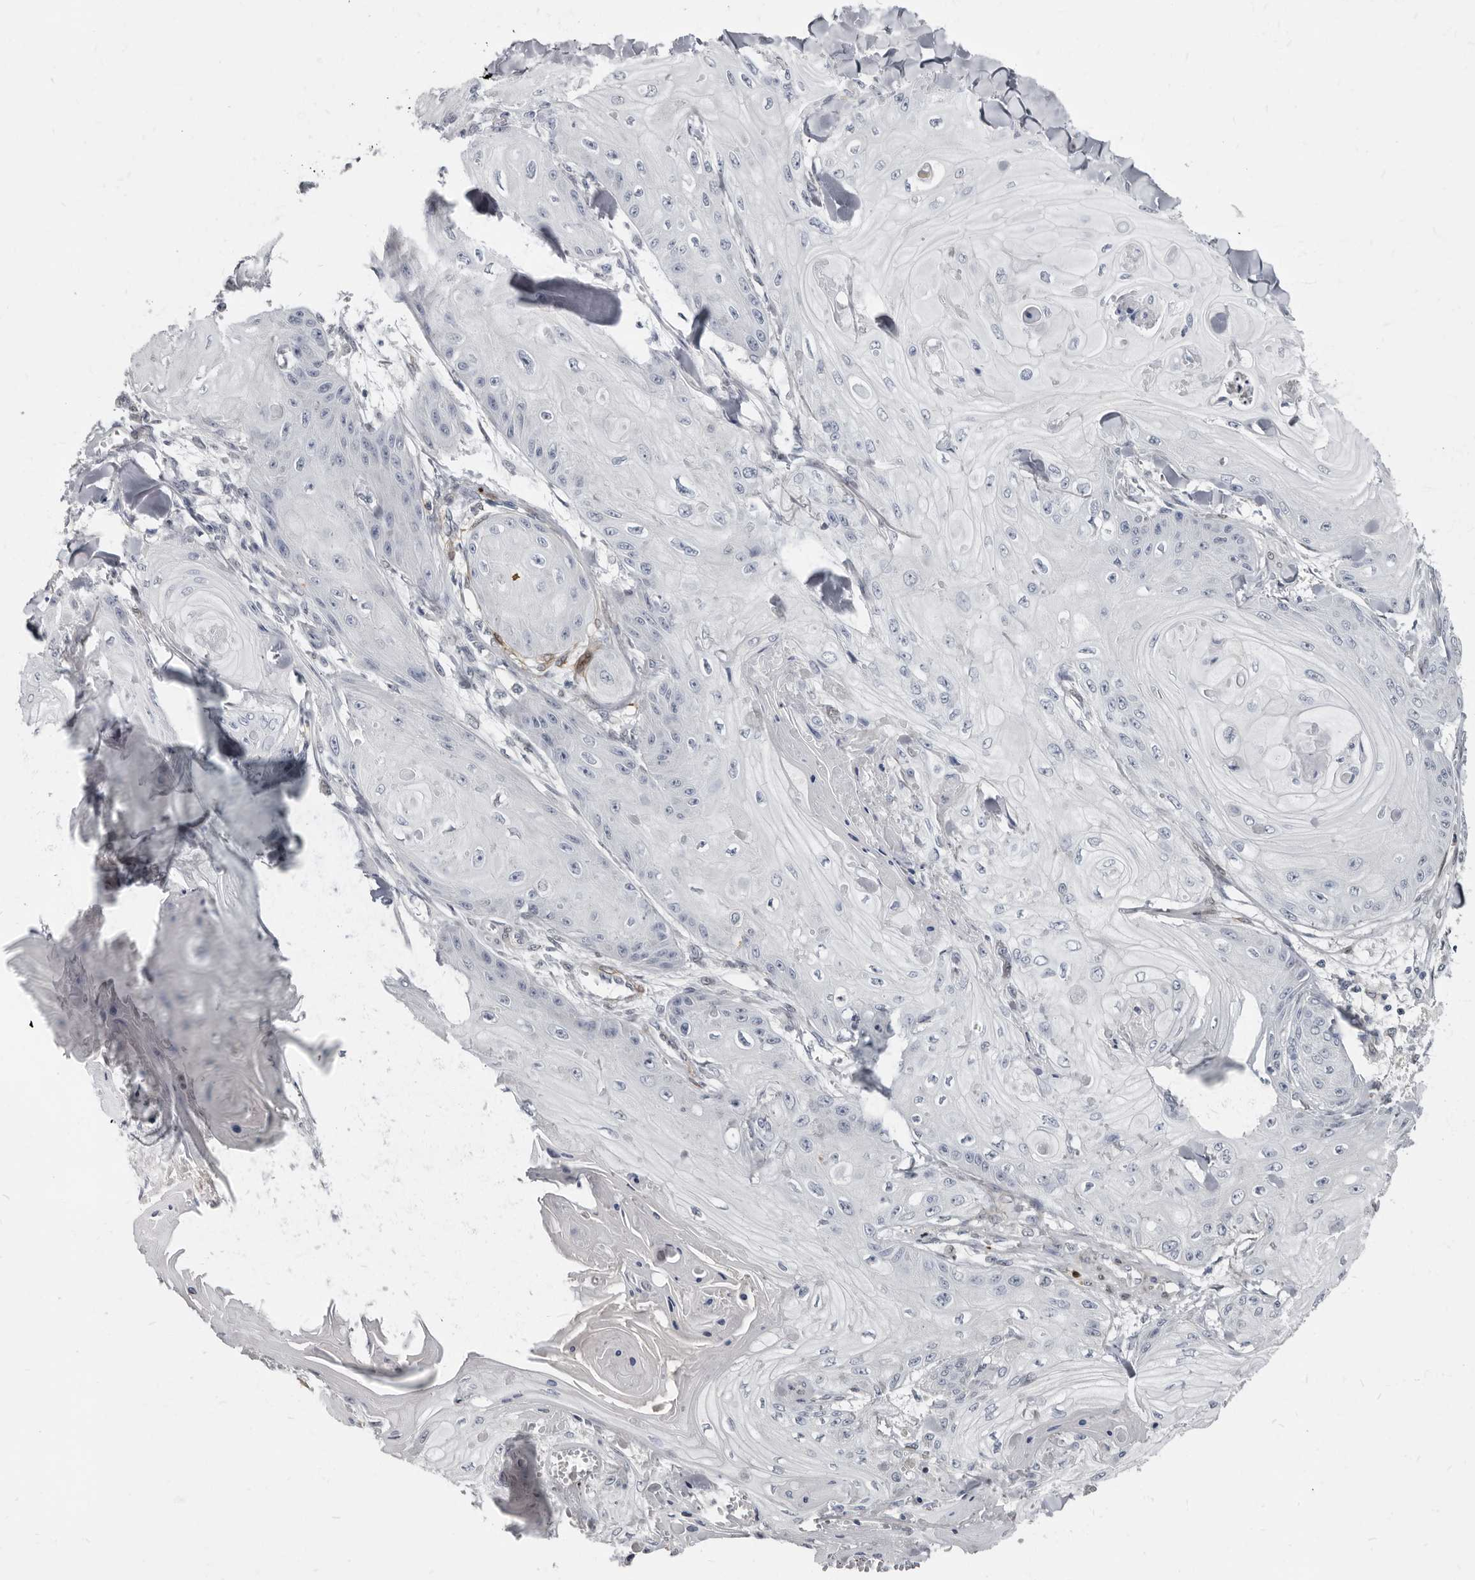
{"staining": {"intensity": "negative", "quantity": "none", "location": "none"}, "tissue": "skin cancer", "cell_type": "Tumor cells", "image_type": "cancer", "snomed": [{"axis": "morphology", "description": "Squamous cell carcinoma, NOS"}, {"axis": "topography", "description": "Skin"}], "caption": "An immunohistochemistry (IHC) histopathology image of squamous cell carcinoma (skin) is shown. There is no staining in tumor cells of squamous cell carcinoma (skin).", "gene": "MRGPRF", "patient": {"sex": "male", "age": 74}}